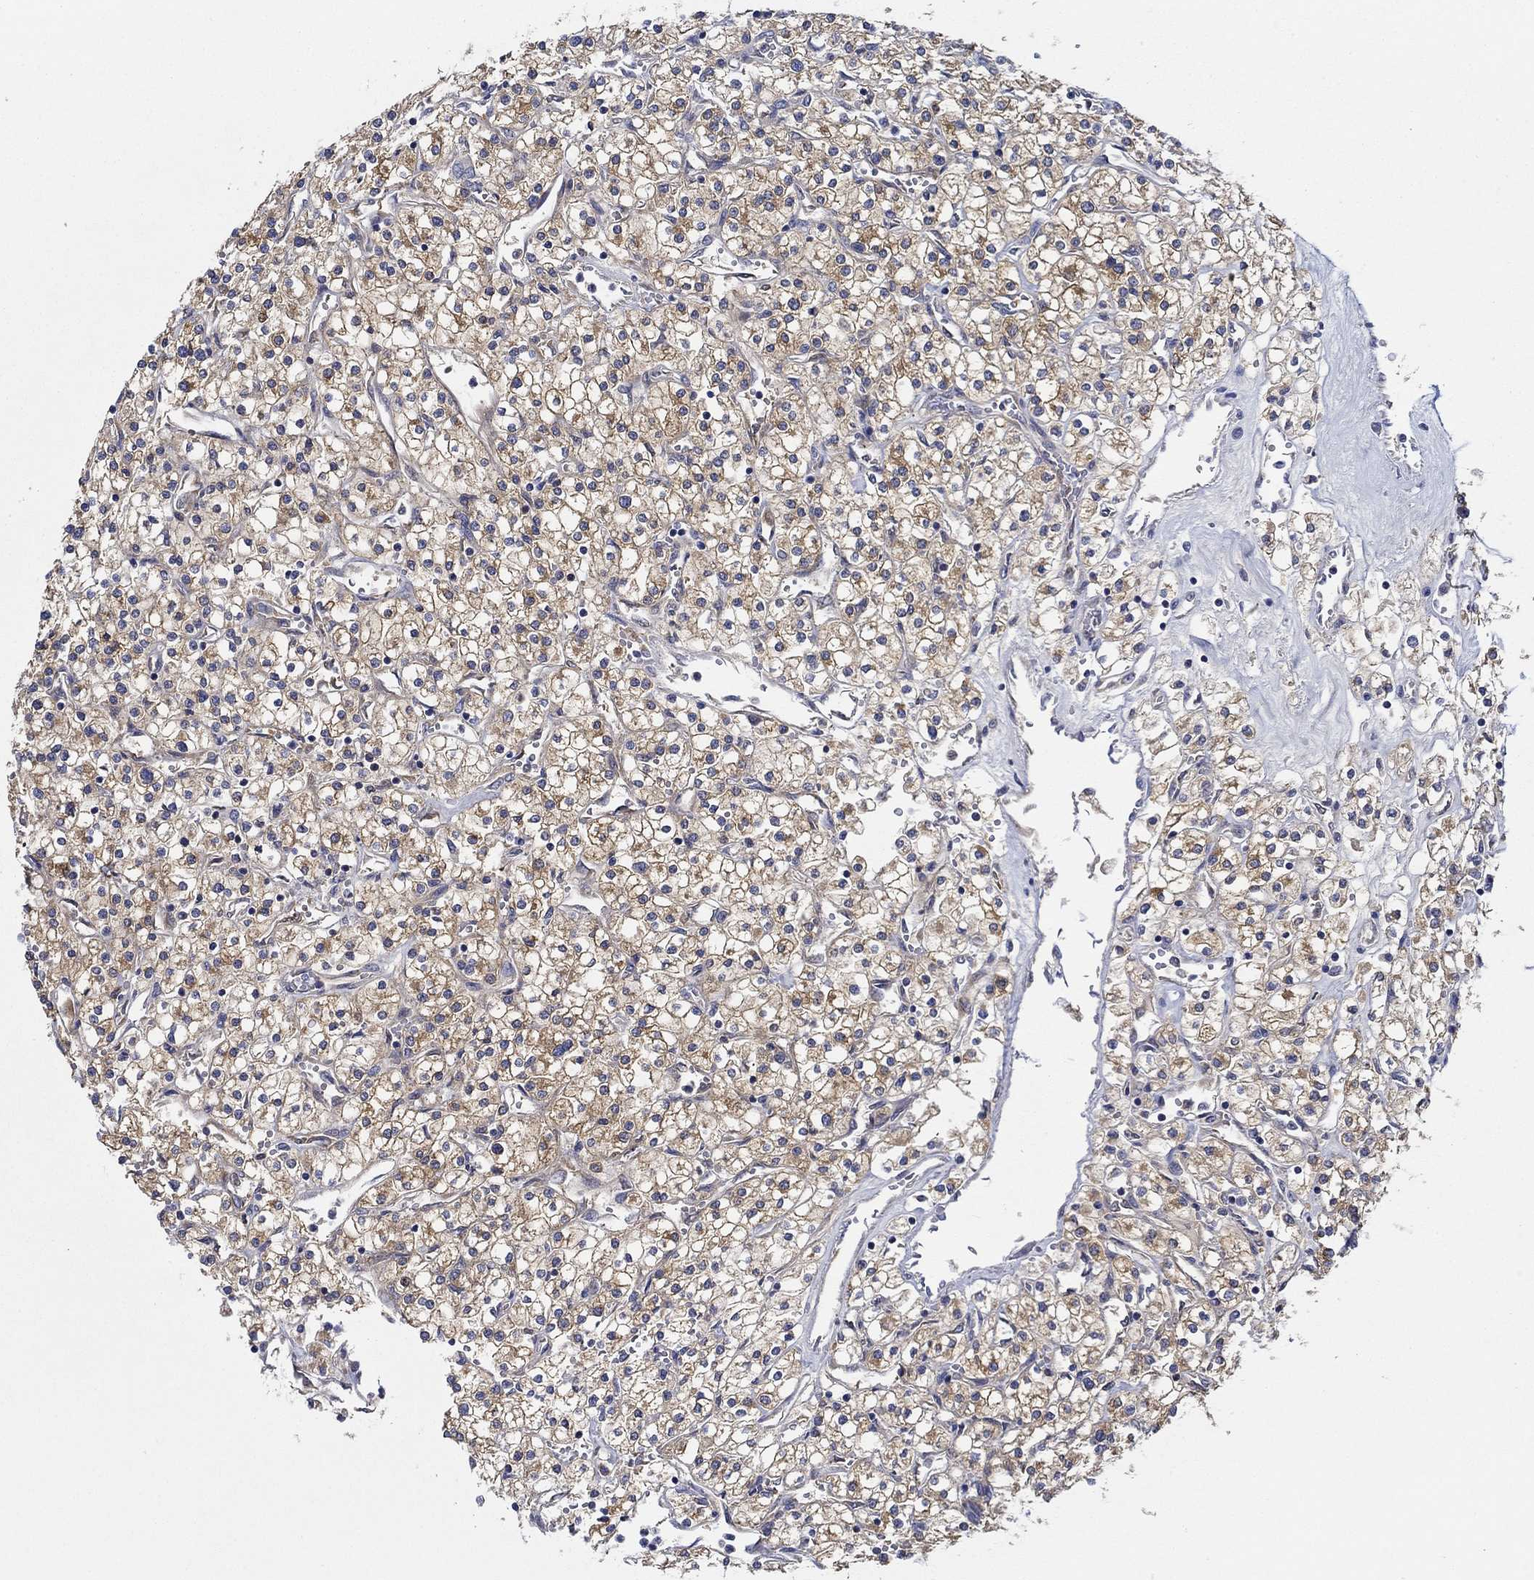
{"staining": {"intensity": "moderate", "quantity": ">75%", "location": "cytoplasmic/membranous"}, "tissue": "renal cancer", "cell_type": "Tumor cells", "image_type": "cancer", "snomed": [{"axis": "morphology", "description": "Adenocarcinoma, NOS"}, {"axis": "topography", "description": "Kidney"}], "caption": "An immunohistochemistry image of neoplastic tissue is shown. Protein staining in brown labels moderate cytoplasmic/membranous positivity in adenocarcinoma (renal) within tumor cells.", "gene": "SLC27A3", "patient": {"sex": "male", "age": 80}}